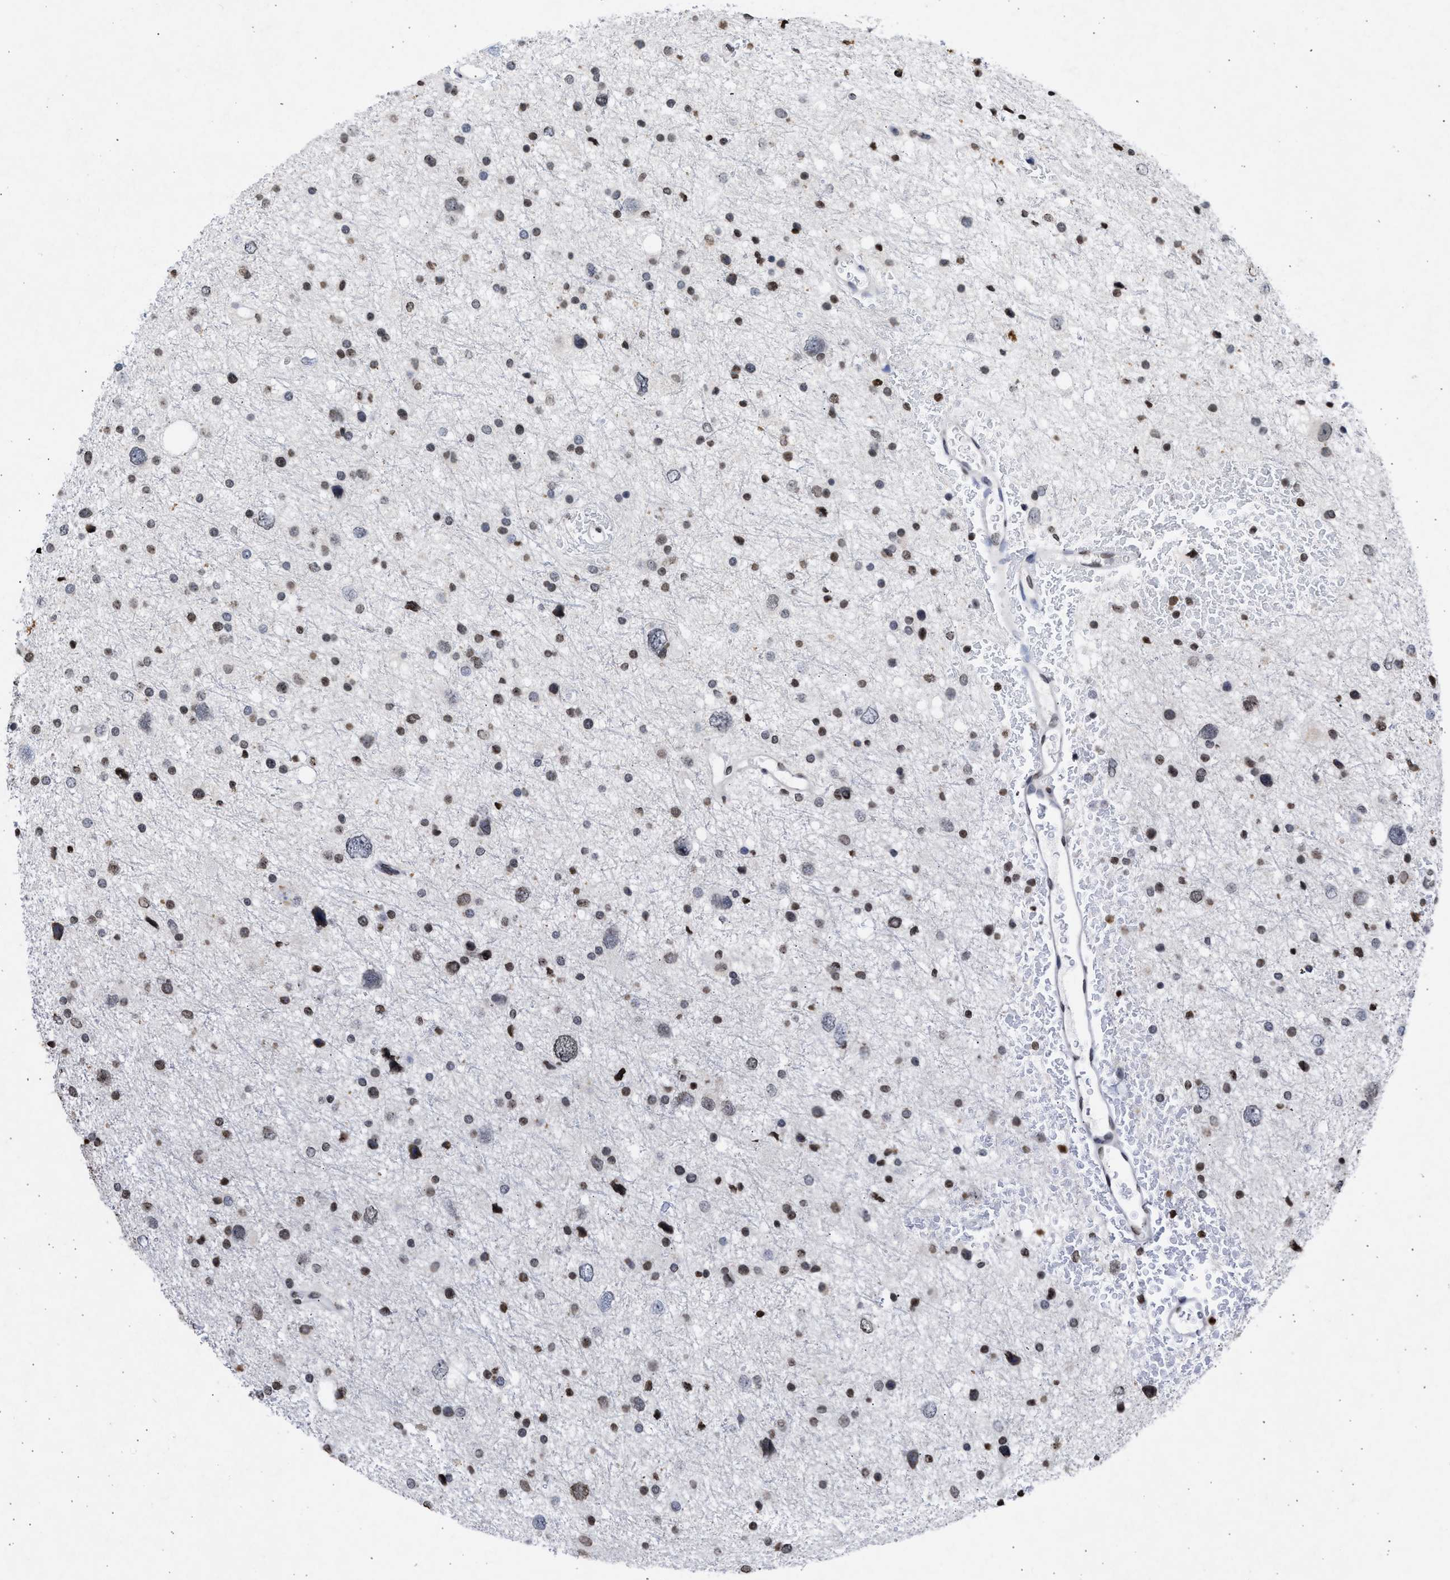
{"staining": {"intensity": "moderate", "quantity": "25%-75%", "location": "nuclear"}, "tissue": "glioma", "cell_type": "Tumor cells", "image_type": "cancer", "snomed": [{"axis": "morphology", "description": "Glioma, malignant, Low grade"}, {"axis": "topography", "description": "Brain"}], "caption": "A brown stain shows moderate nuclear positivity of a protein in glioma tumor cells.", "gene": "NUP35", "patient": {"sex": "female", "age": 37}}